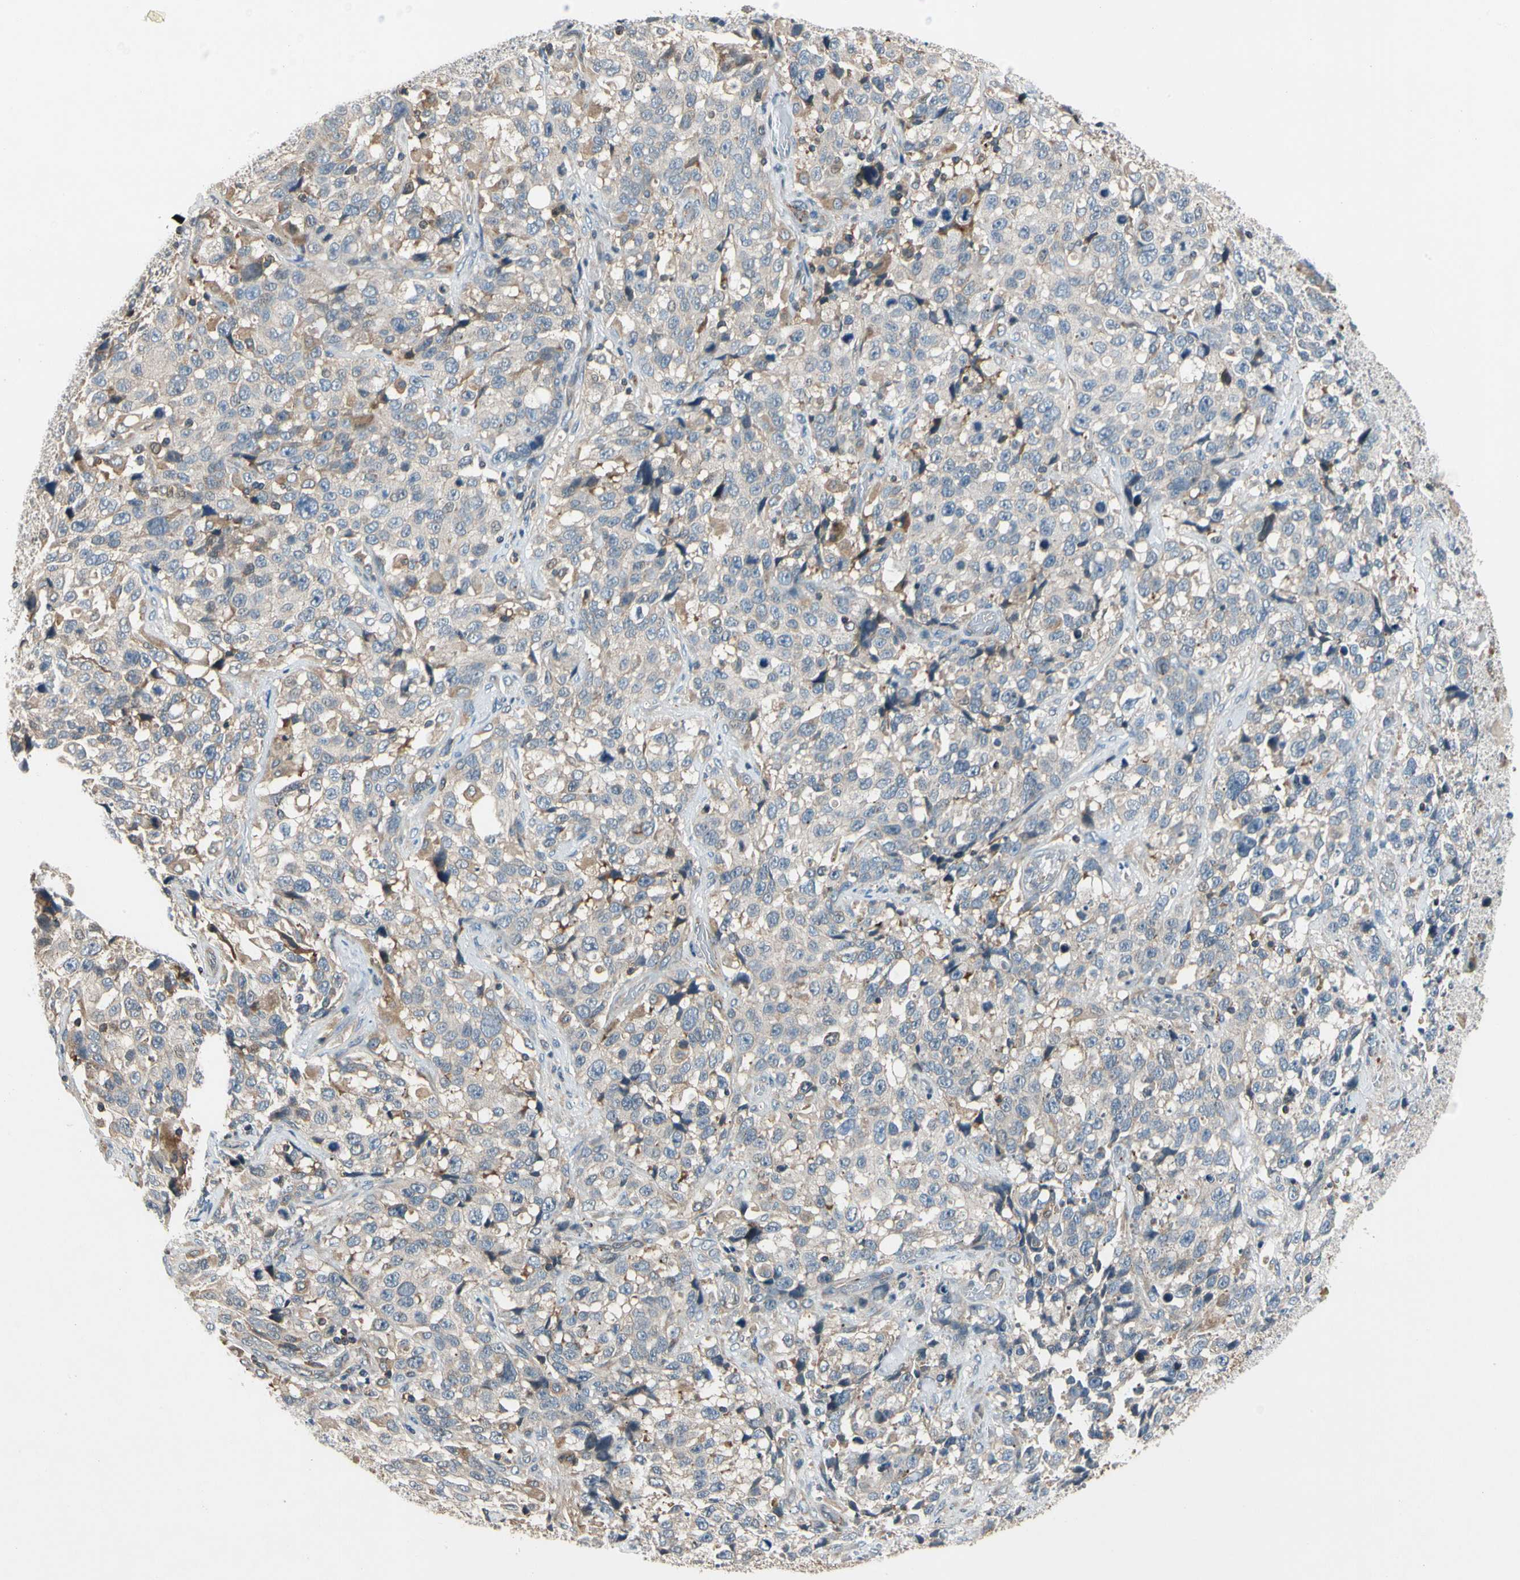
{"staining": {"intensity": "weak", "quantity": "<25%", "location": "cytoplasmic/membranous"}, "tissue": "stomach cancer", "cell_type": "Tumor cells", "image_type": "cancer", "snomed": [{"axis": "morphology", "description": "Normal tissue, NOS"}, {"axis": "morphology", "description": "Adenocarcinoma, NOS"}, {"axis": "topography", "description": "Stomach"}], "caption": "Human stomach adenocarcinoma stained for a protein using immunohistochemistry (IHC) reveals no expression in tumor cells.", "gene": "CDH6", "patient": {"sex": "male", "age": 48}}